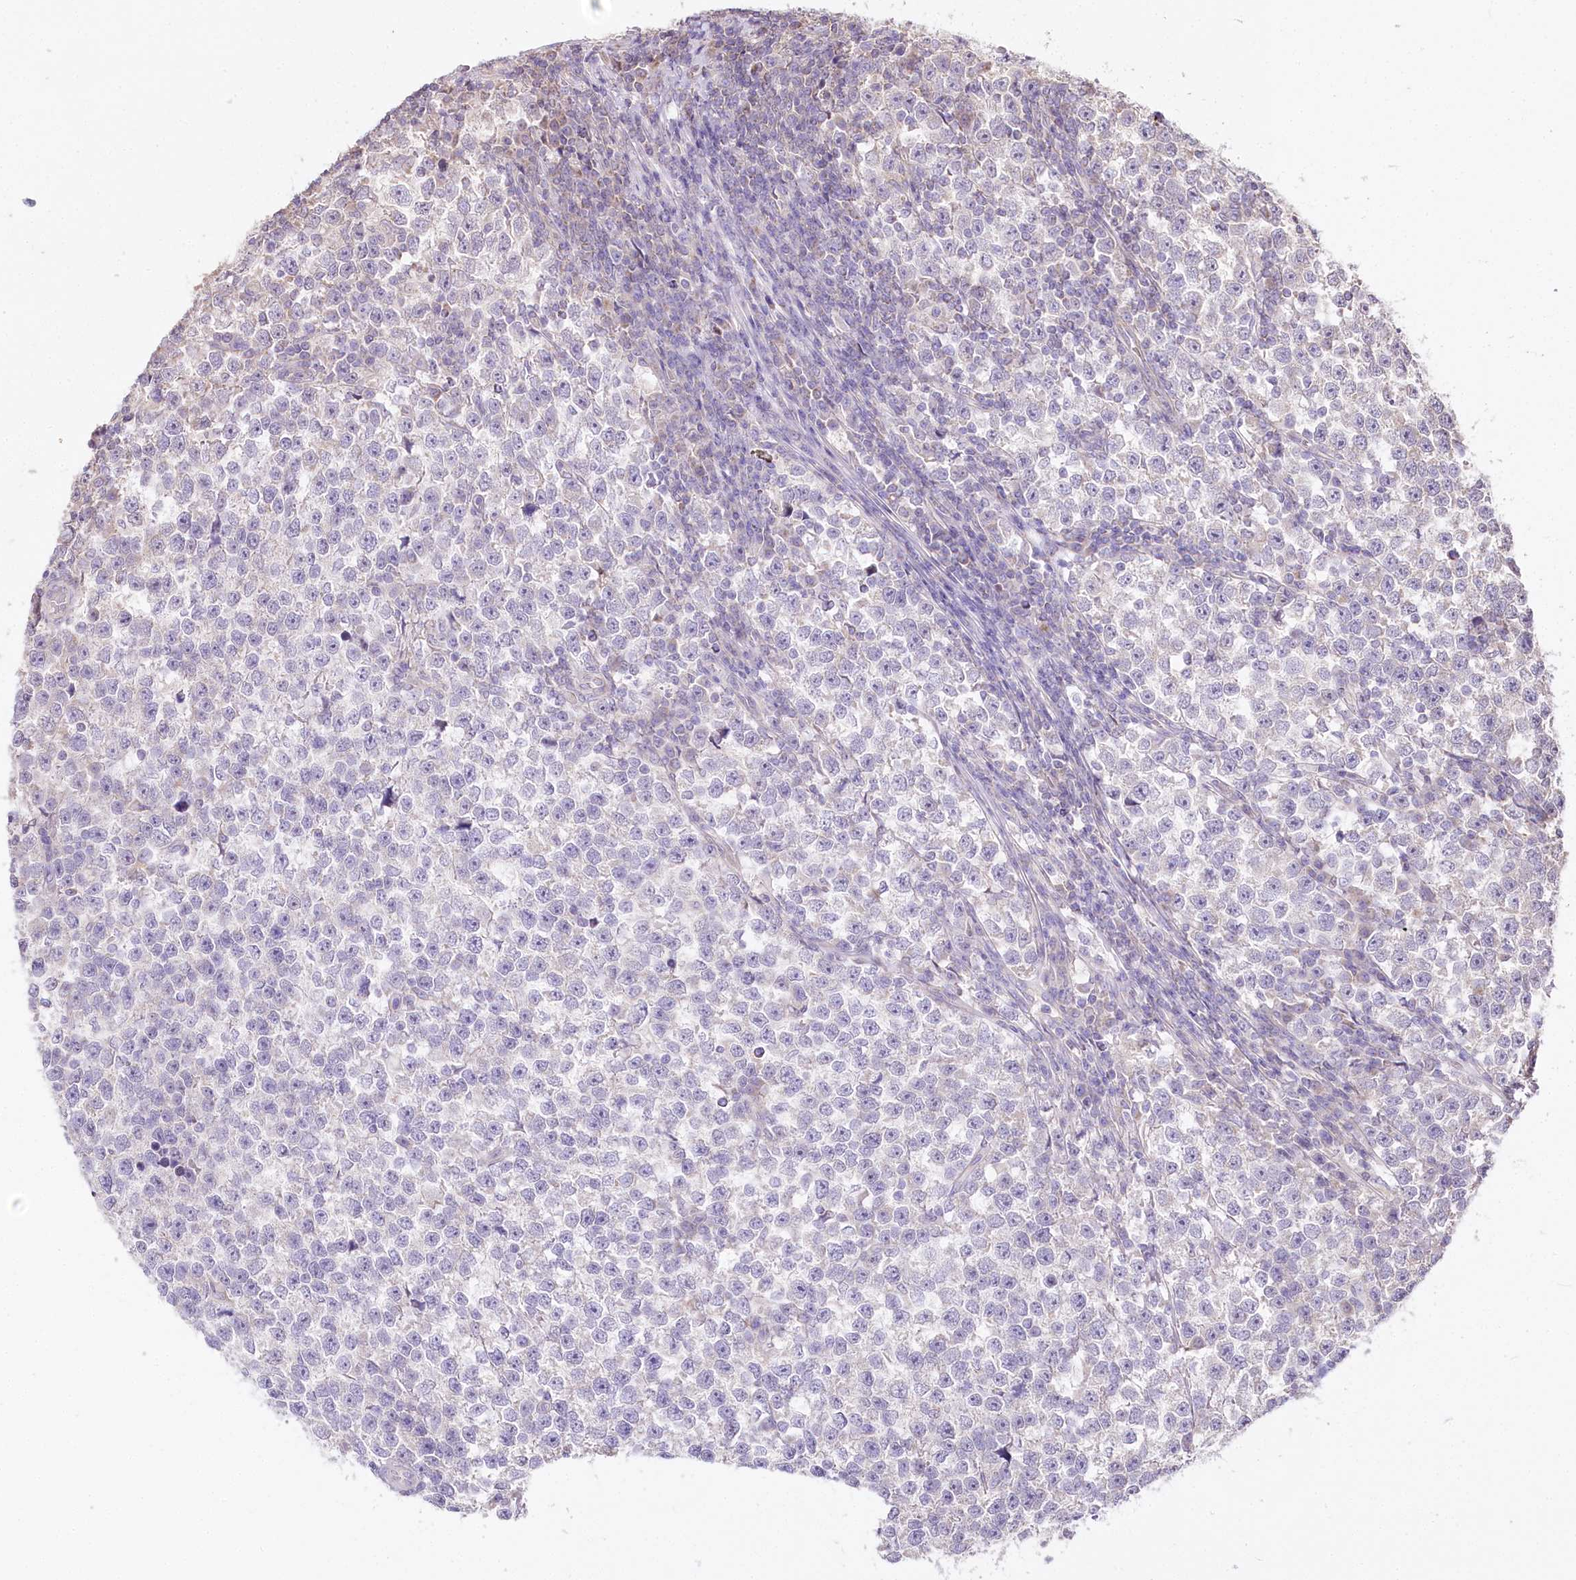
{"staining": {"intensity": "negative", "quantity": "none", "location": "none"}, "tissue": "testis cancer", "cell_type": "Tumor cells", "image_type": "cancer", "snomed": [{"axis": "morphology", "description": "Normal tissue, NOS"}, {"axis": "morphology", "description": "Seminoma, NOS"}, {"axis": "topography", "description": "Testis"}], "caption": "This is an IHC micrograph of seminoma (testis). There is no staining in tumor cells.", "gene": "ZNF226", "patient": {"sex": "male", "age": 43}}